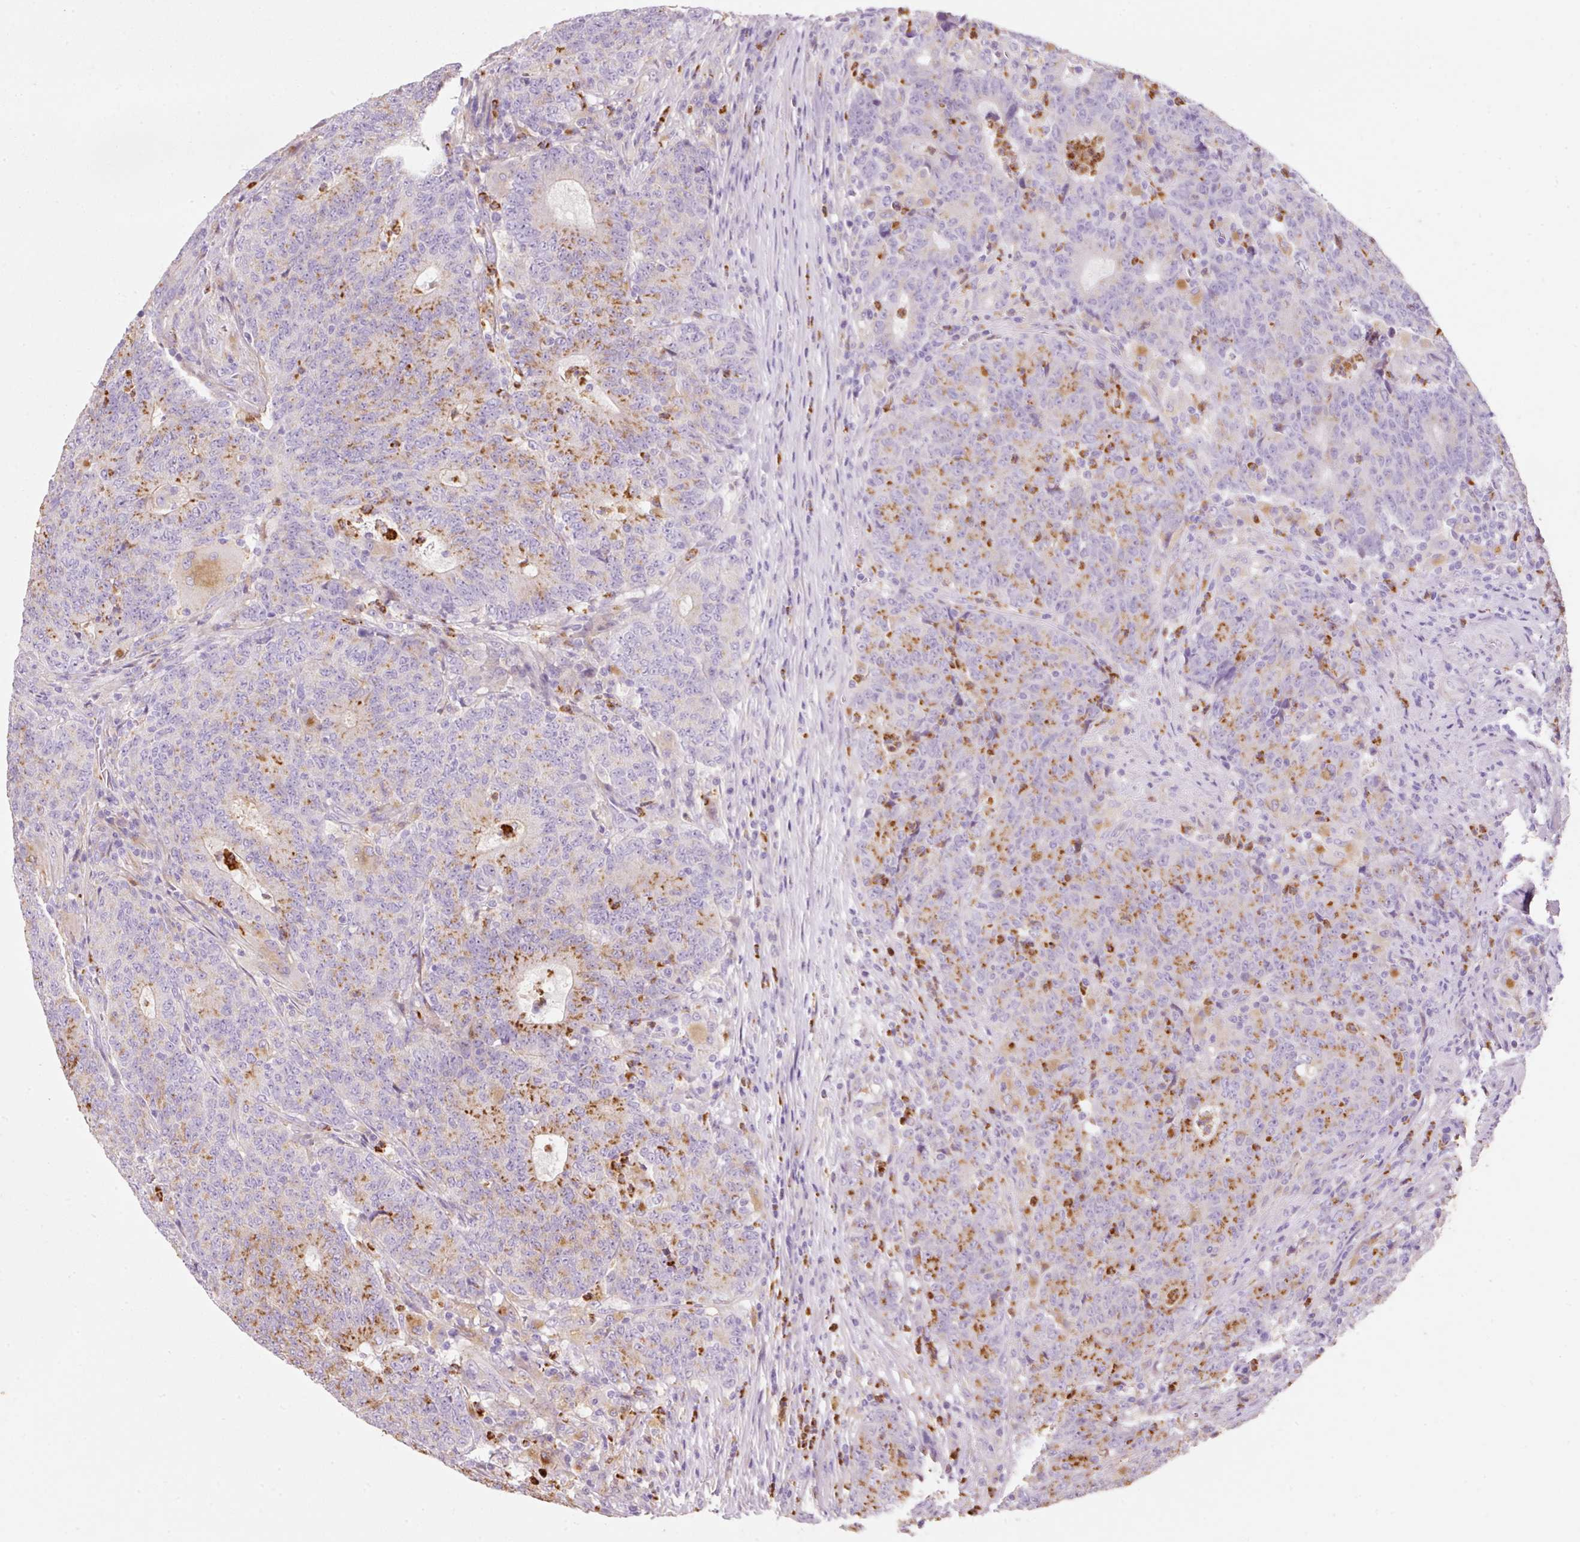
{"staining": {"intensity": "moderate", "quantity": "25%-75%", "location": "cytoplasmic/membranous"}, "tissue": "colorectal cancer", "cell_type": "Tumor cells", "image_type": "cancer", "snomed": [{"axis": "morphology", "description": "Adenocarcinoma, NOS"}, {"axis": "topography", "description": "Colon"}], "caption": "DAB (3,3'-diaminobenzidine) immunohistochemical staining of human colorectal adenocarcinoma displays moderate cytoplasmic/membranous protein staining in about 25%-75% of tumor cells. (Stains: DAB in brown, nuclei in blue, Microscopy: brightfield microscopy at high magnification).", "gene": "TMC8", "patient": {"sex": "female", "age": 75}}